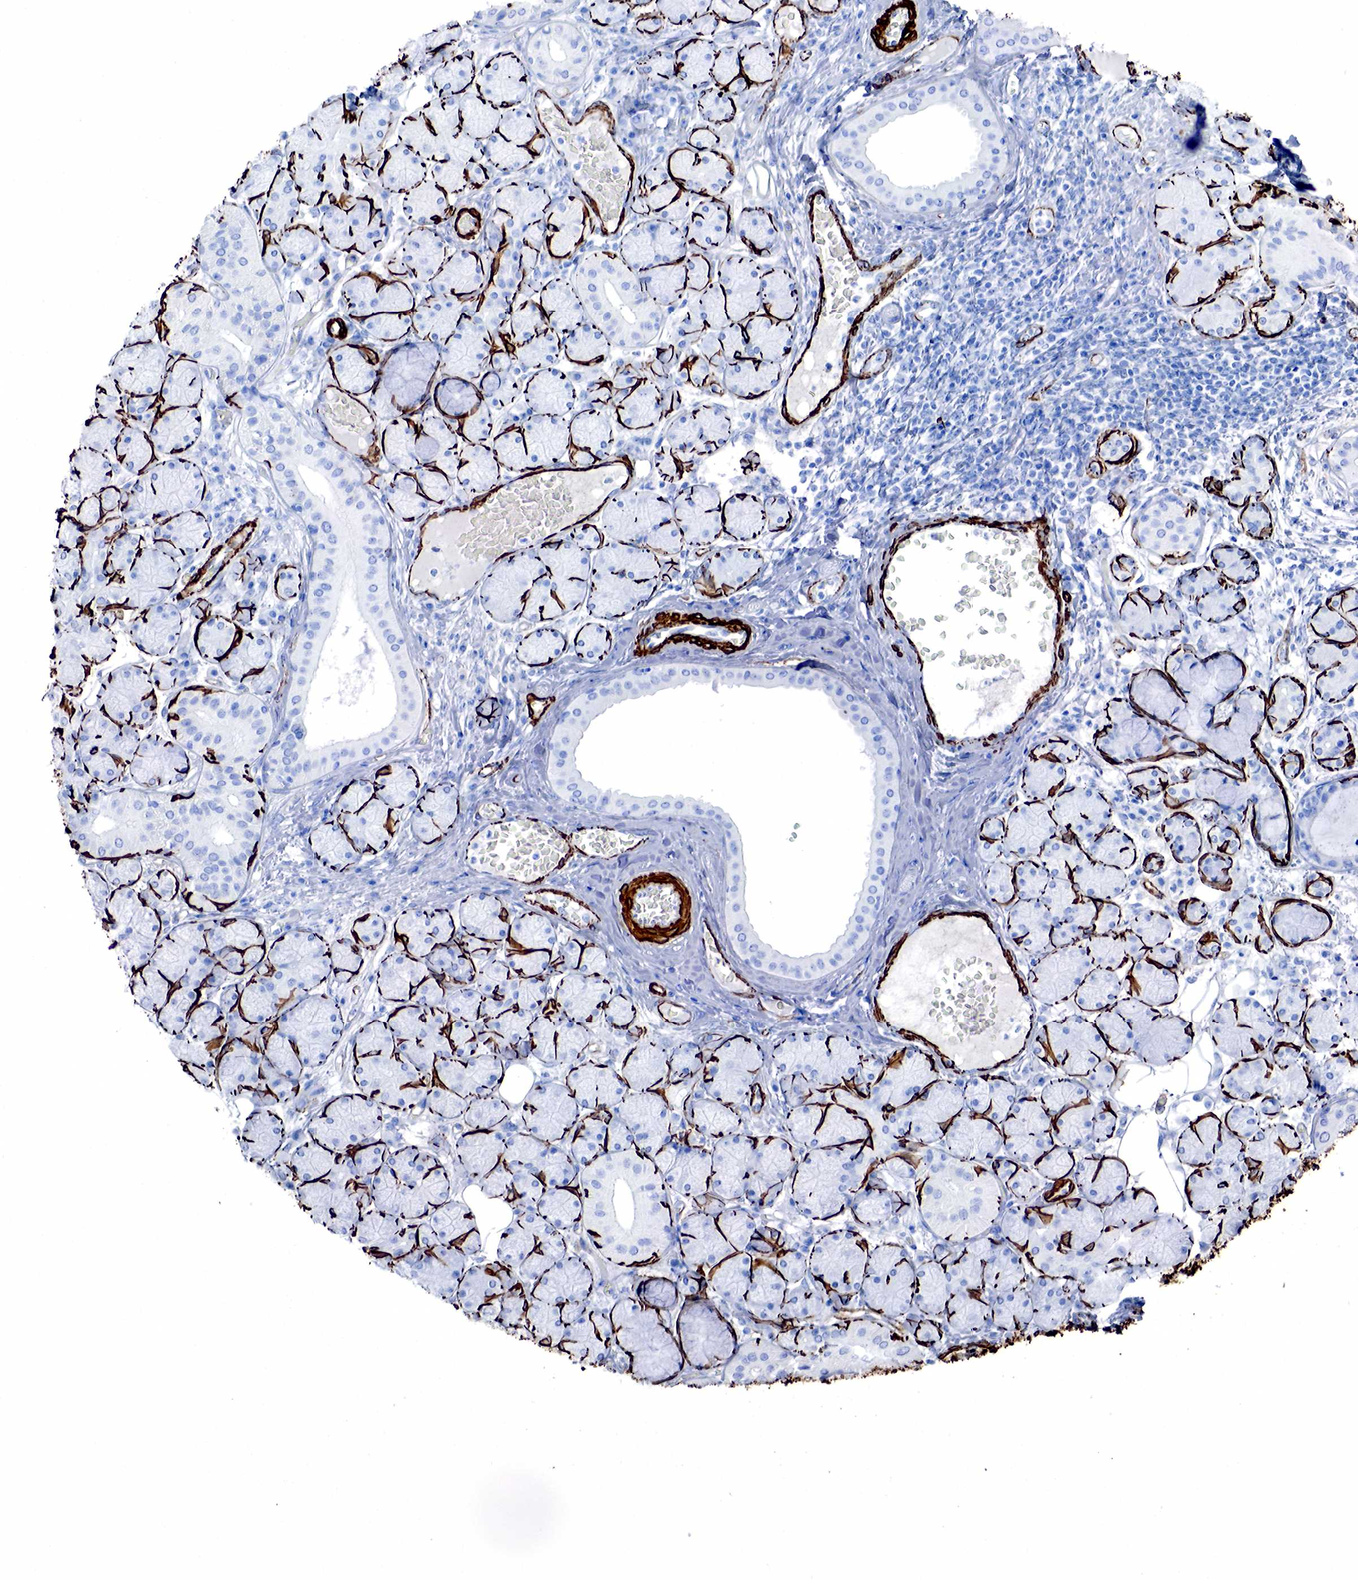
{"staining": {"intensity": "negative", "quantity": "none", "location": "none"}, "tissue": "salivary gland", "cell_type": "Glandular cells", "image_type": "normal", "snomed": [{"axis": "morphology", "description": "Normal tissue, NOS"}, {"axis": "topography", "description": "Salivary gland"}], "caption": "DAB (3,3'-diaminobenzidine) immunohistochemical staining of benign human salivary gland reveals no significant staining in glandular cells. (IHC, brightfield microscopy, high magnification).", "gene": "ACTA1", "patient": {"sex": "male", "age": 54}}